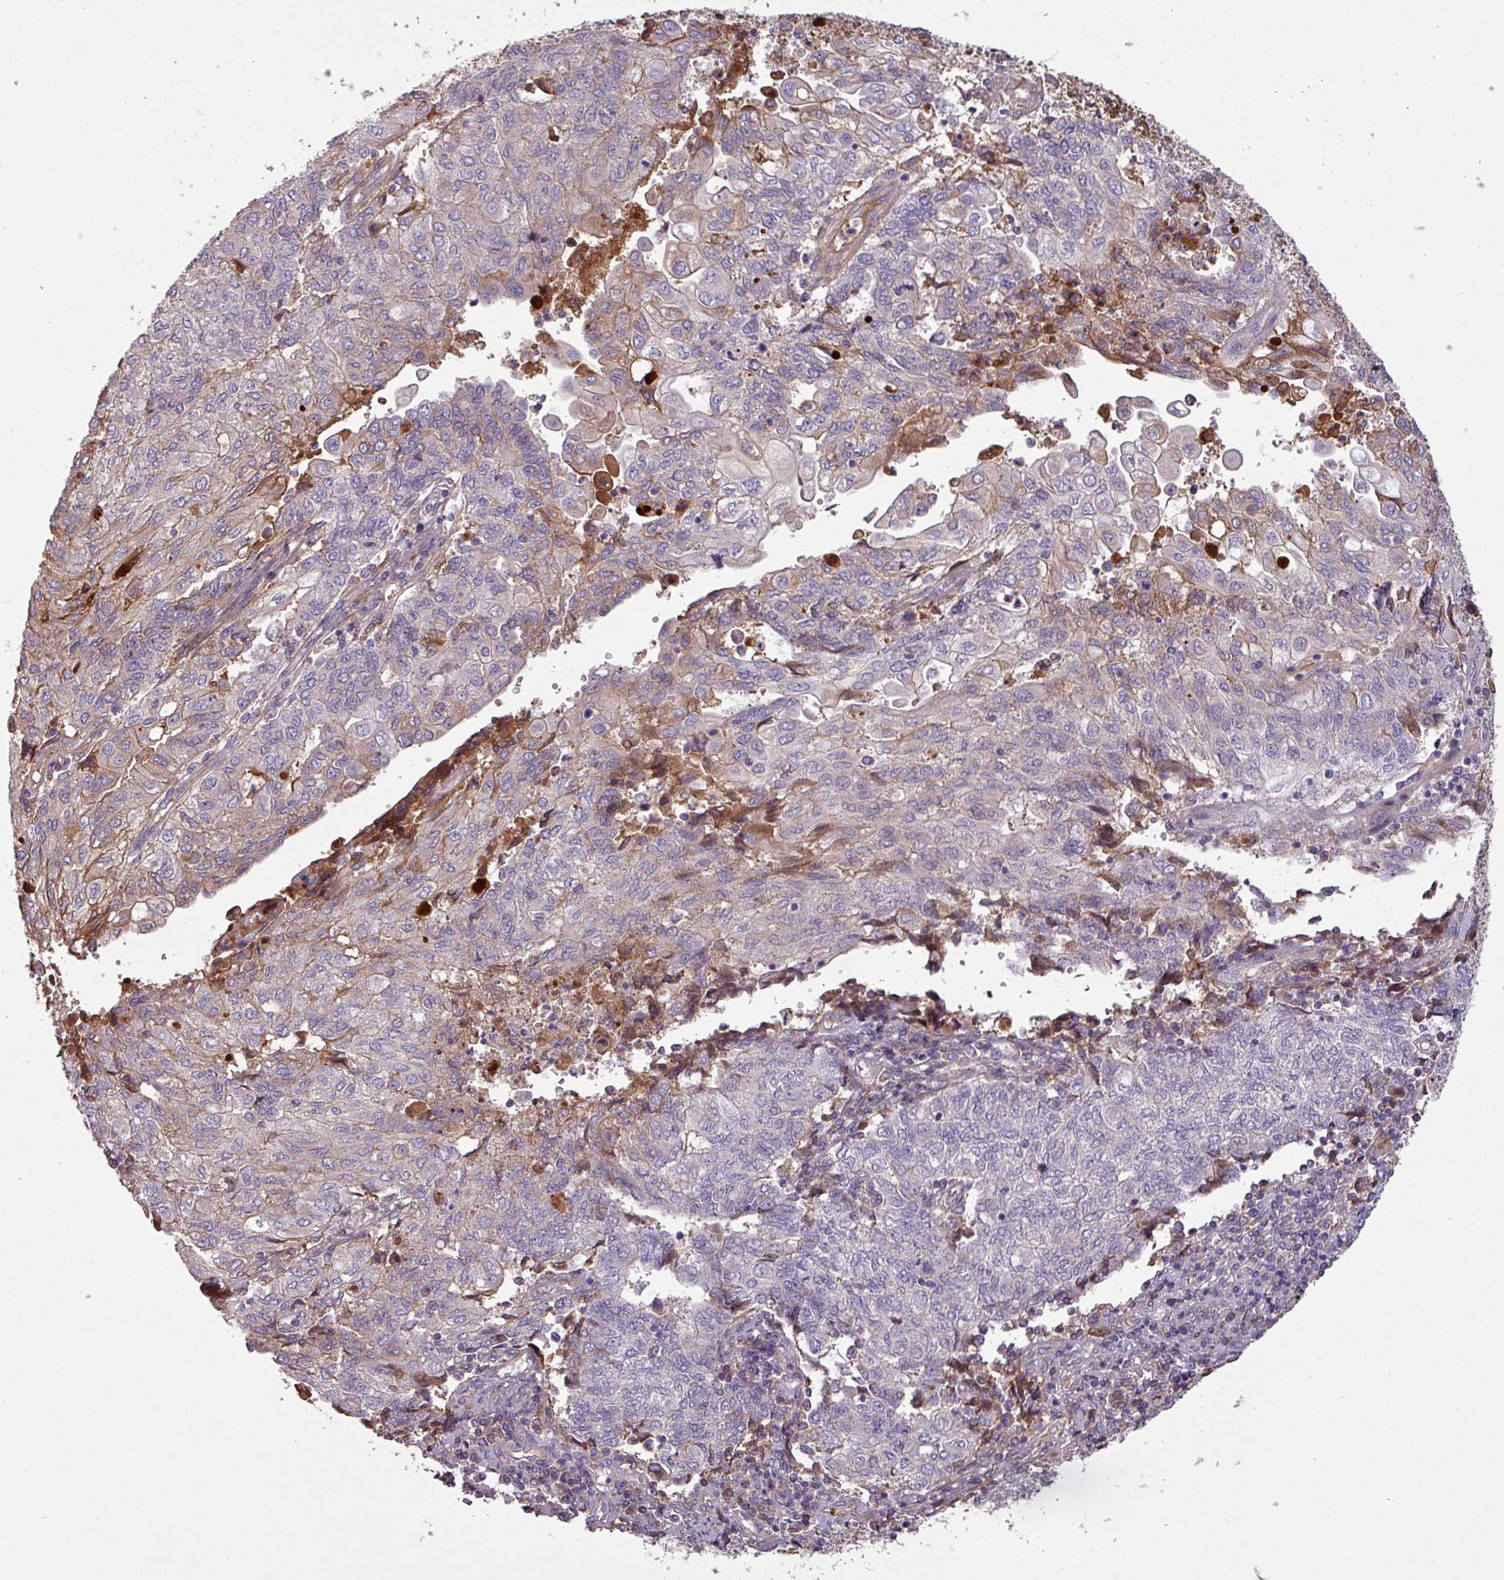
{"staining": {"intensity": "weak", "quantity": "<25%", "location": "cytoplasmic/membranous"}, "tissue": "endometrial cancer", "cell_type": "Tumor cells", "image_type": "cancer", "snomed": [{"axis": "morphology", "description": "Adenocarcinoma, NOS"}, {"axis": "topography", "description": "Endometrium"}], "caption": "An IHC photomicrograph of endometrial cancer is shown. There is no staining in tumor cells of endometrial cancer. (DAB (3,3'-diaminobenzidine) immunohistochemistry with hematoxylin counter stain).", "gene": "C4B", "patient": {"sex": "female", "age": 54}}